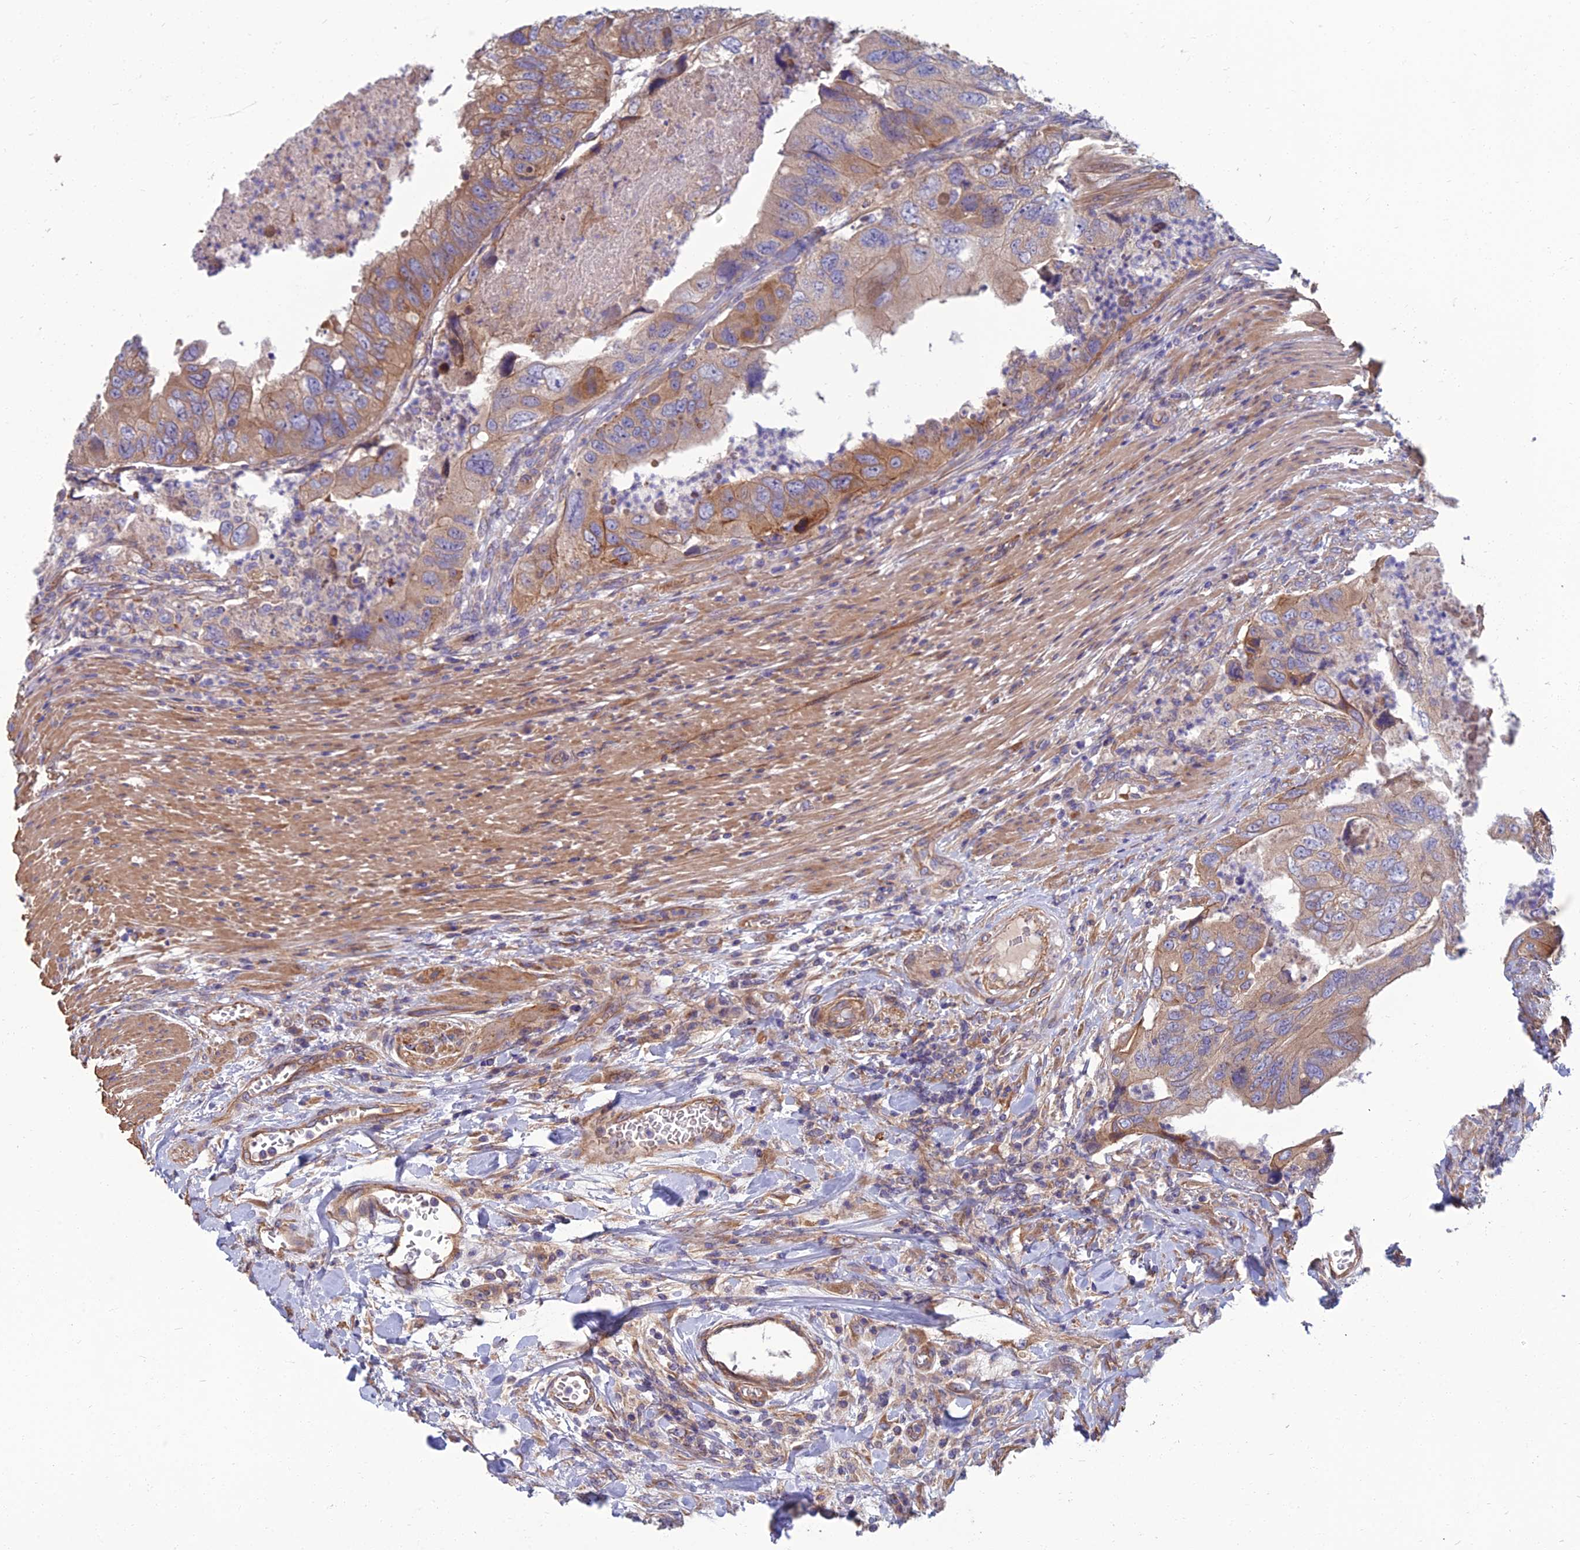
{"staining": {"intensity": "moderate", "quantity": ">75%", "location": "cytoplasmic/membranous"}, "tissue": "colorectal cancer", "cell_type": "Tumor cells", "image_type": "cancer", "snomed": [{"axis": "morphology", "description": "Adenocarcinoma, NOS"}, {"axis": "topography", "description": "Rectum"}], "caption": "Immunohistochemical staining of colorectal cancer (adenocarcinoma) demonstrates medium levels of moderate cytoplasmic/membranous protein positivity in about >75% of tumor cells.", "gene": "WDR24", "patient": {"sex": "male", "age": 63}}